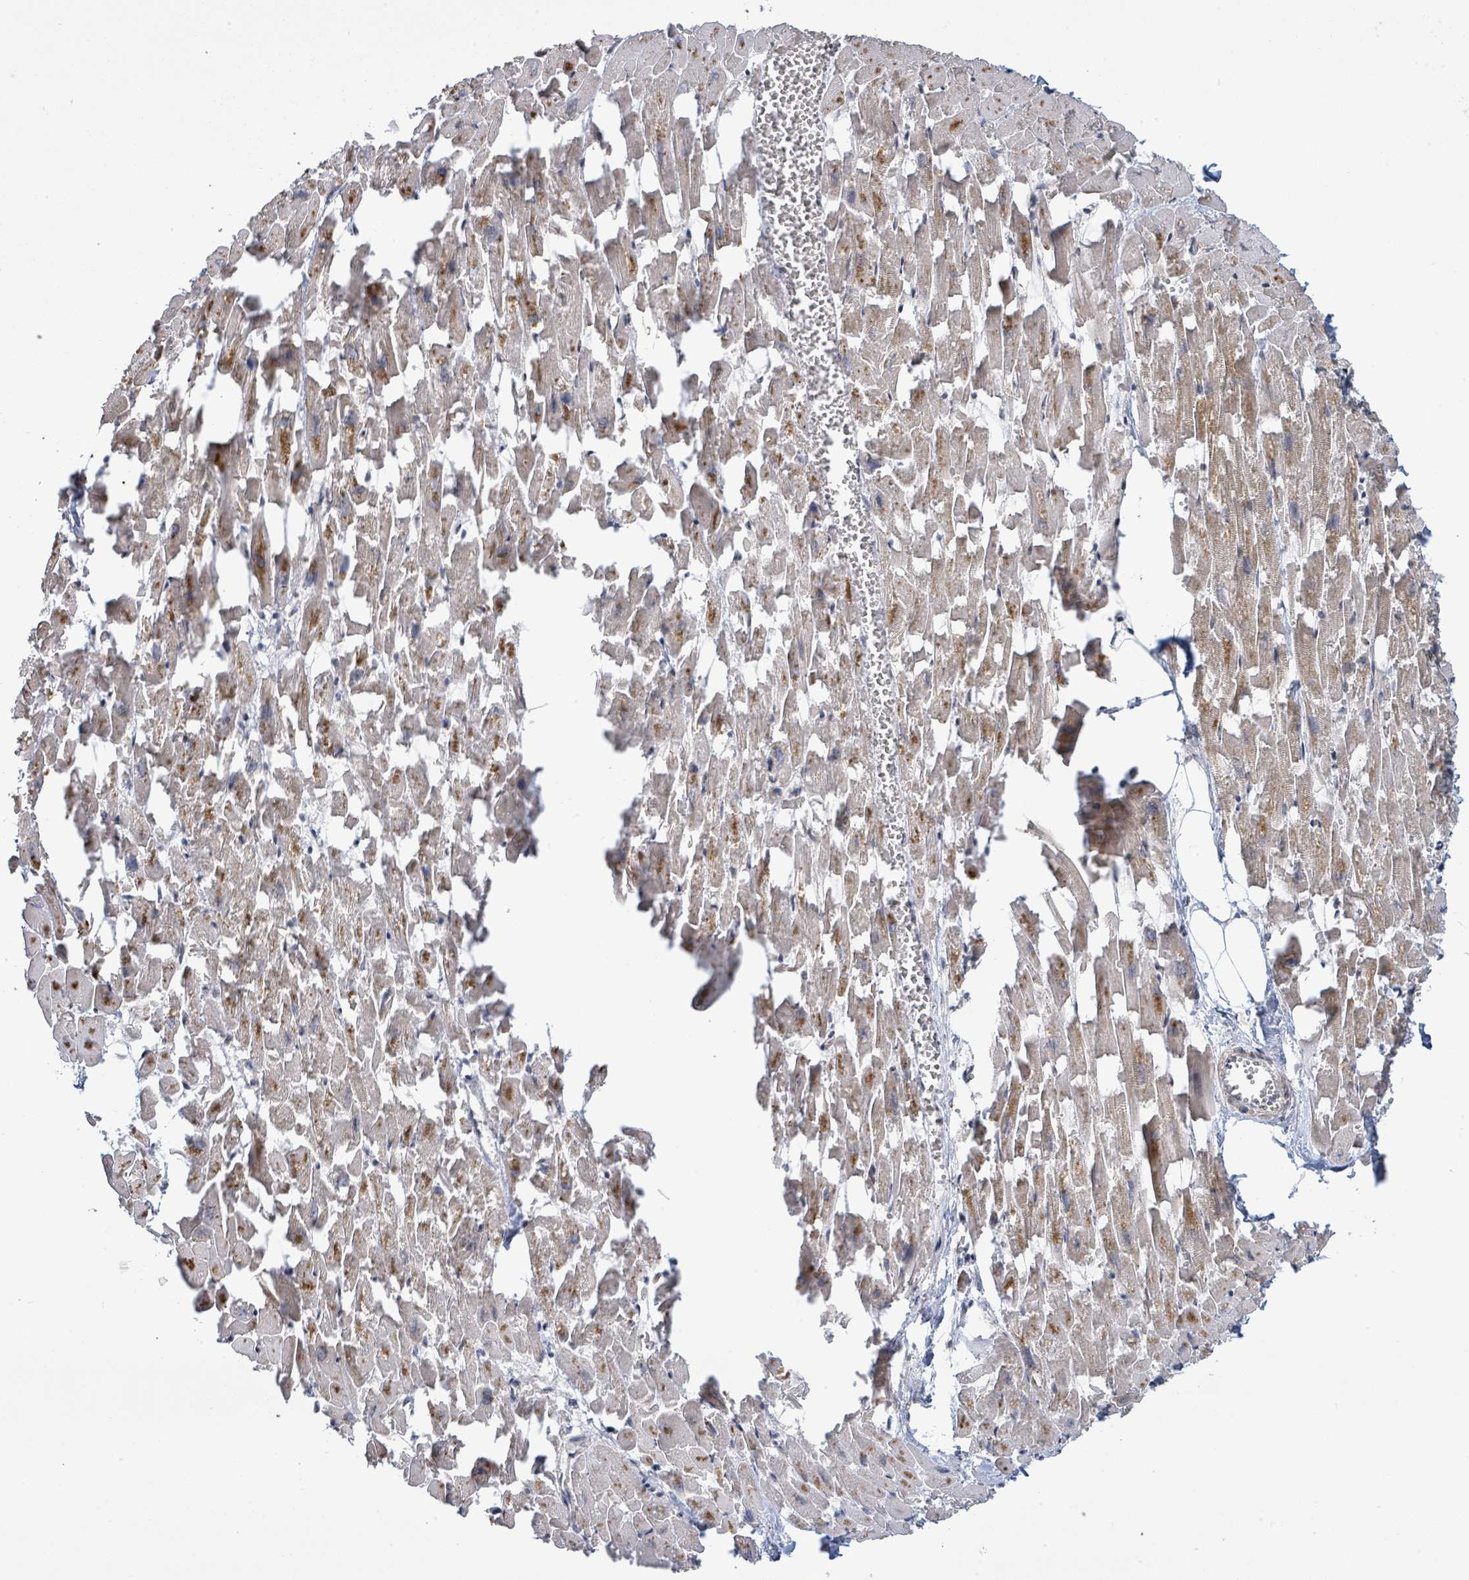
{"staining": {"intensity": "moderate", "quantity": ">75%", "location": "cytoplasmic/membranous"}, "tissue": "heart muscle", "cell_type": "Cardiomyocytes", "image_type": "normal", "snomed": [{"axis": "morphology", "description": "Normal tissue, NOS"}, {"axis": "topography", "description": "Heart"}], "caption": "Moderate cytoplasmic/membranous protein expression is seen in approximately >75% of cardiomyocytes in heart muscle.", "gene": "SBF2", "patient": {"sex": "female", "age": 64}}